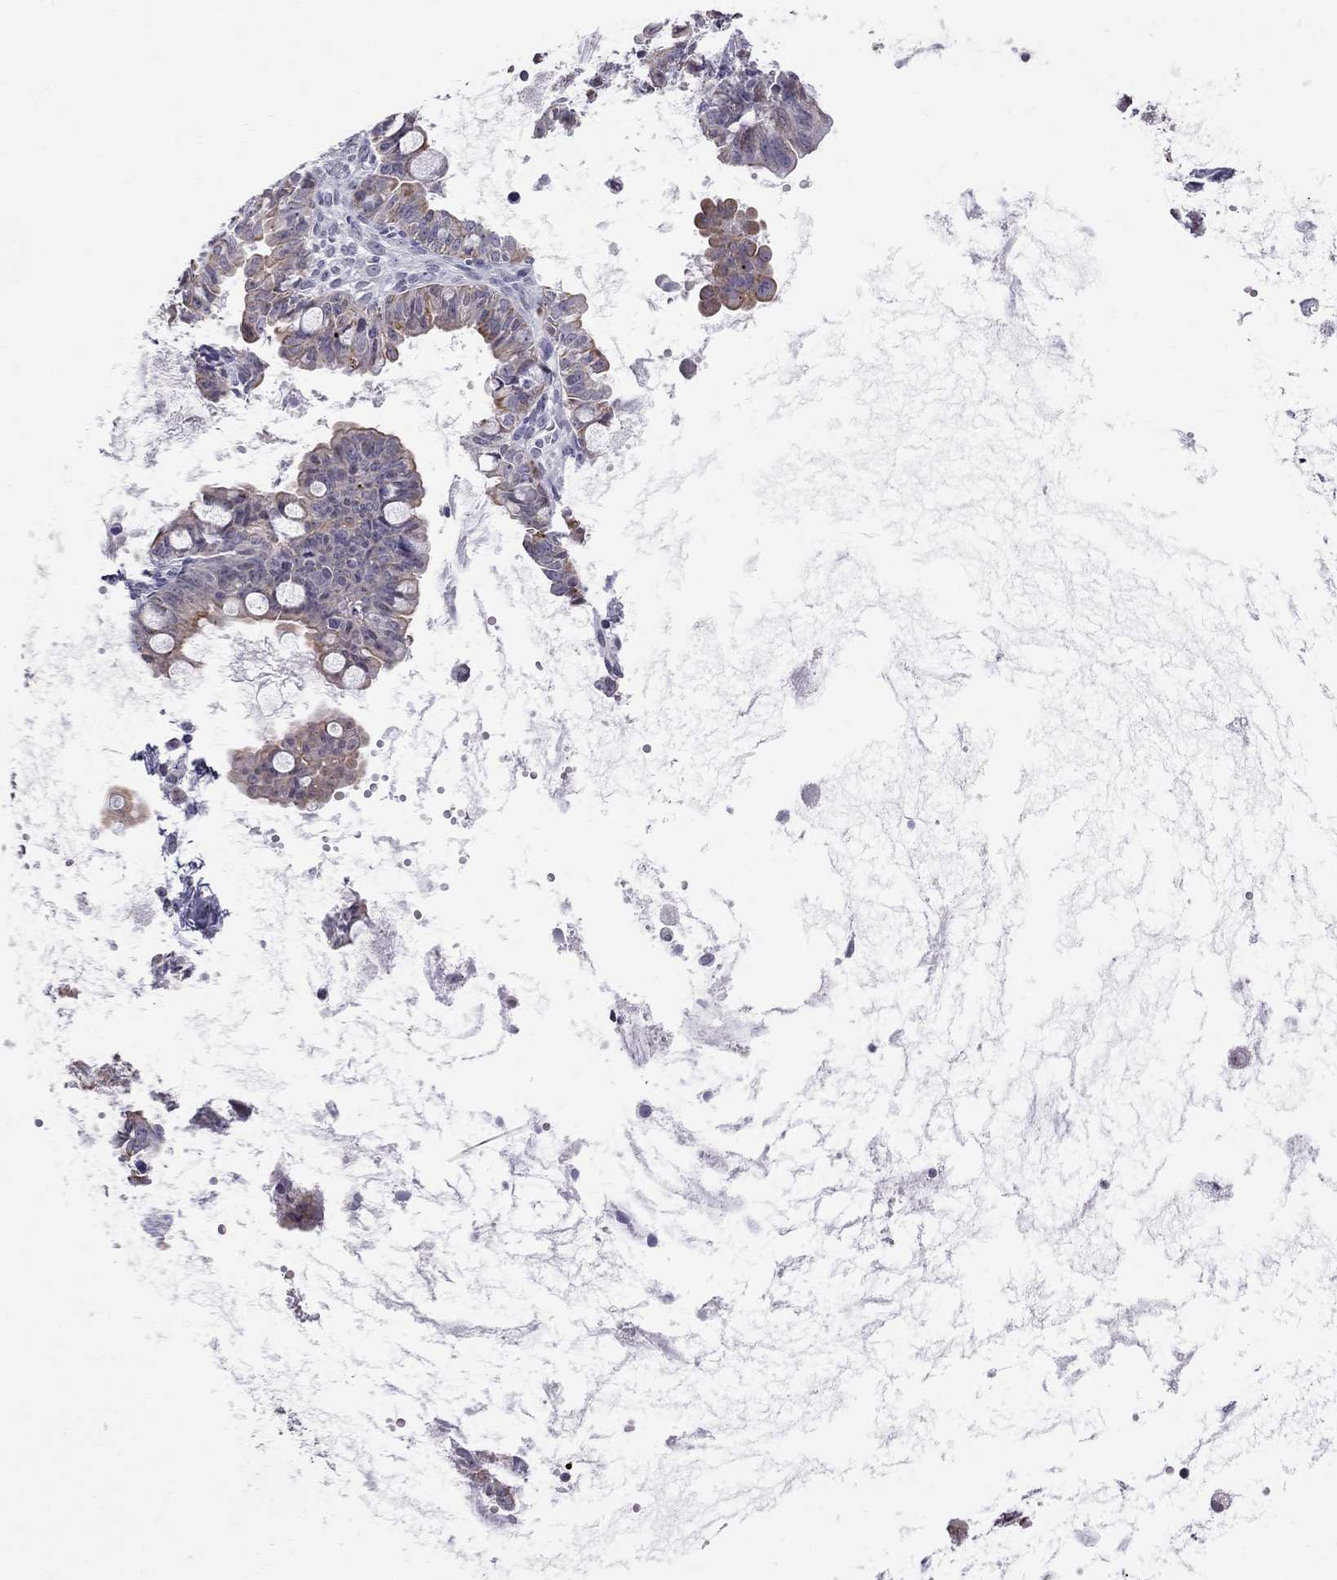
{"staining": {"intensity": "moderate", "quantity": "25%-75%", "location": "cytoplasmic/membranous"}, "tissue": "ovarian cancer", "cell_type": "Tumor cells", "image_type": "cancer", "snomed": [{"axis": "morphology", "description": "Cystadenocarcinoma, mucinous, NOS"}, {"axis": "topography", "description": "Ovary"}], "caption": "Immunohistochemistry (IHC) (DAB) staining of ovarian cancer (mucinous cystadenocarcinoma) exhibits moderate cytoplasmic/membranous protein expression in about 25%-75% of tumor cells.", "gene": "MUC15", "patient": {"sex": "female", "age": 63}}